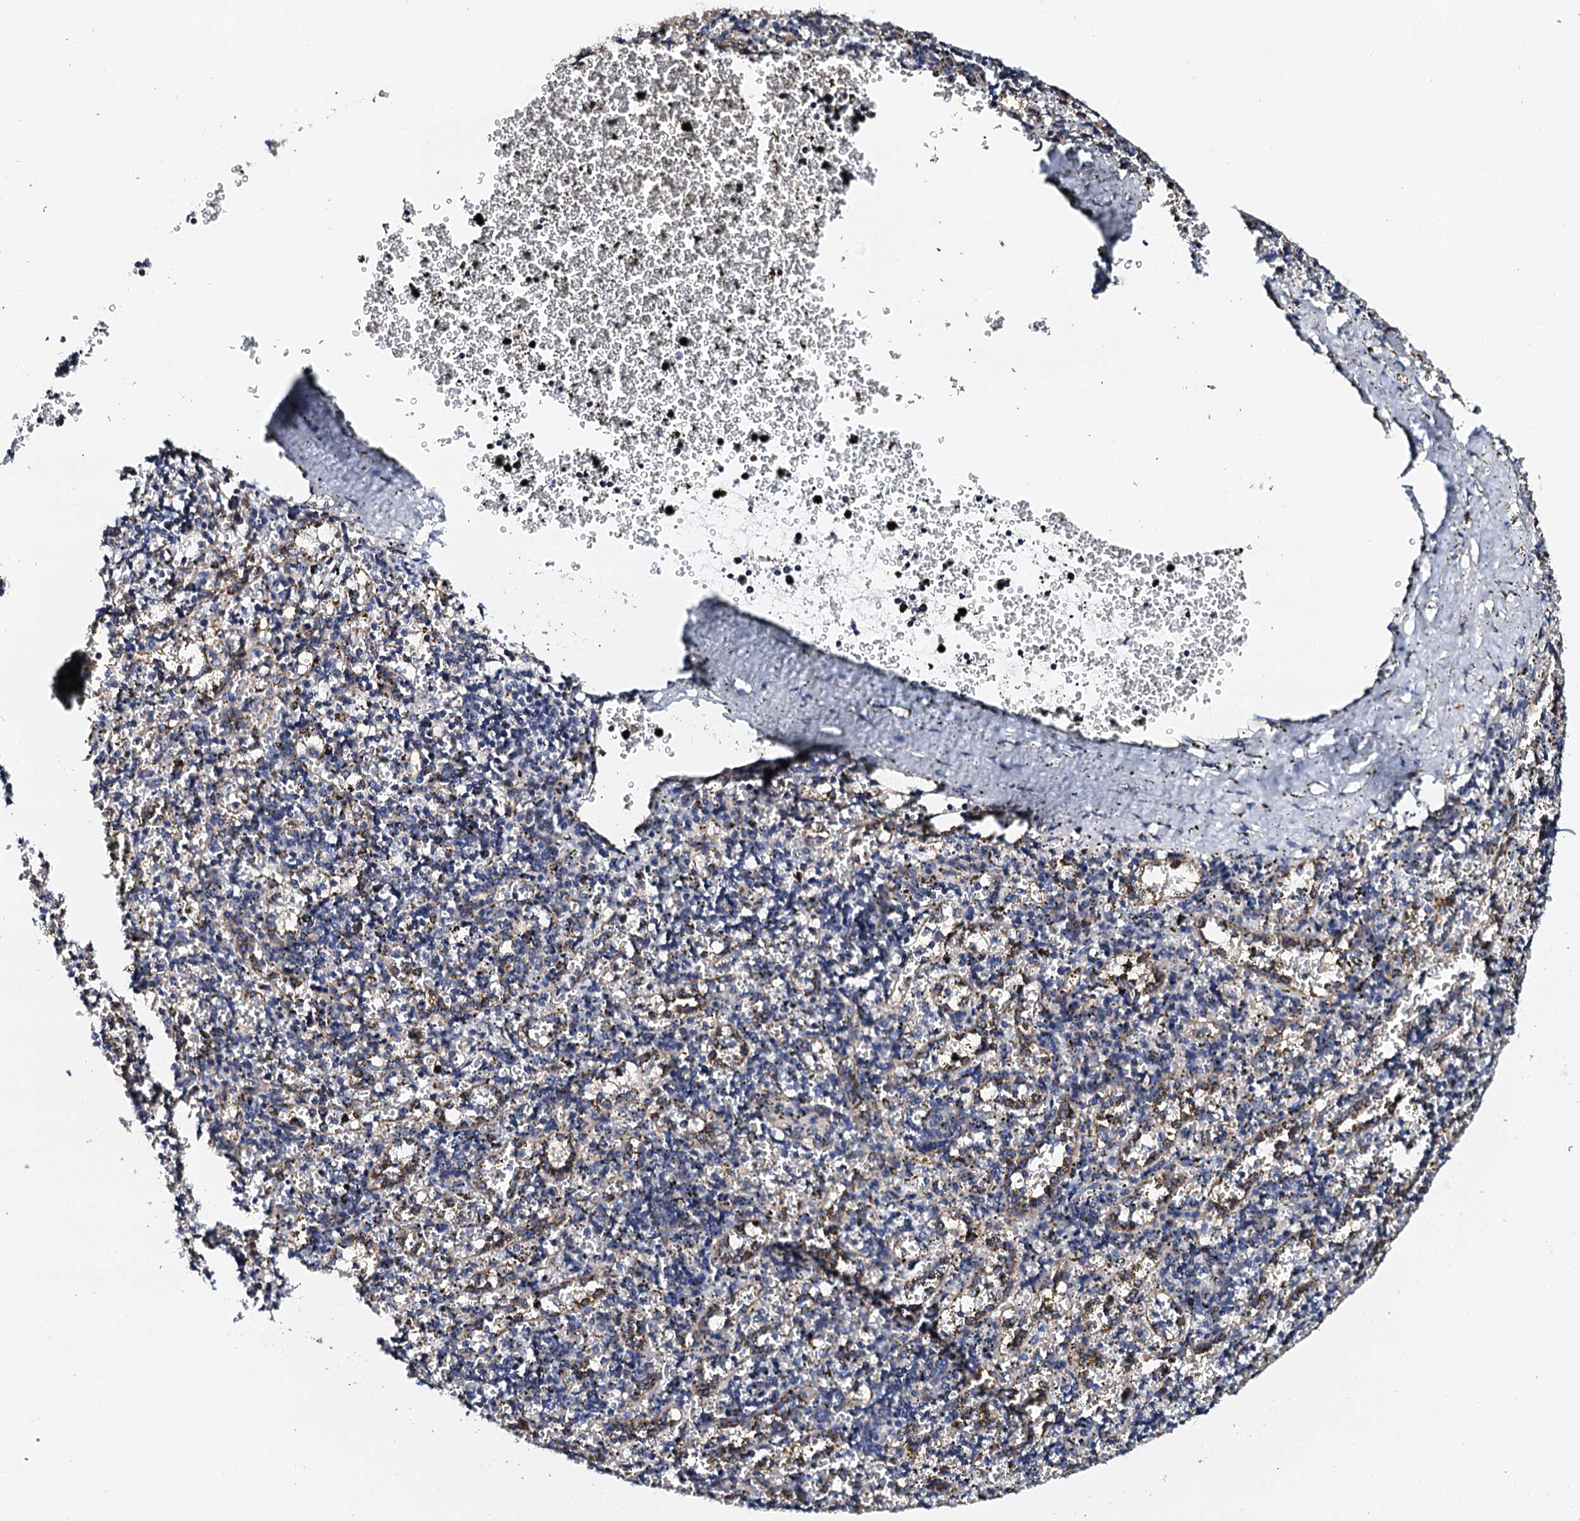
{"staining": {"intensity": "weak", "quantity": "<25%", "location": "cytoplasmic/membranous"}, "tissue": "spleen", "cell_type": "Cells in red pulp", "image_type": "normal", "snomed": [{"axis": "morphology", "description": "Normal tissue, NOS"}, {"axis": "topography", "description": "Spleen"}], "caption": "Image shows no significant protein positivity in cells in red pulp of benign spleen. (DAB (3,3'-diaminobenzidine) IHC with hematoxylin counter stain).", "gene": "UBE3C", "patient": {"sex": "male", "age": 11}}